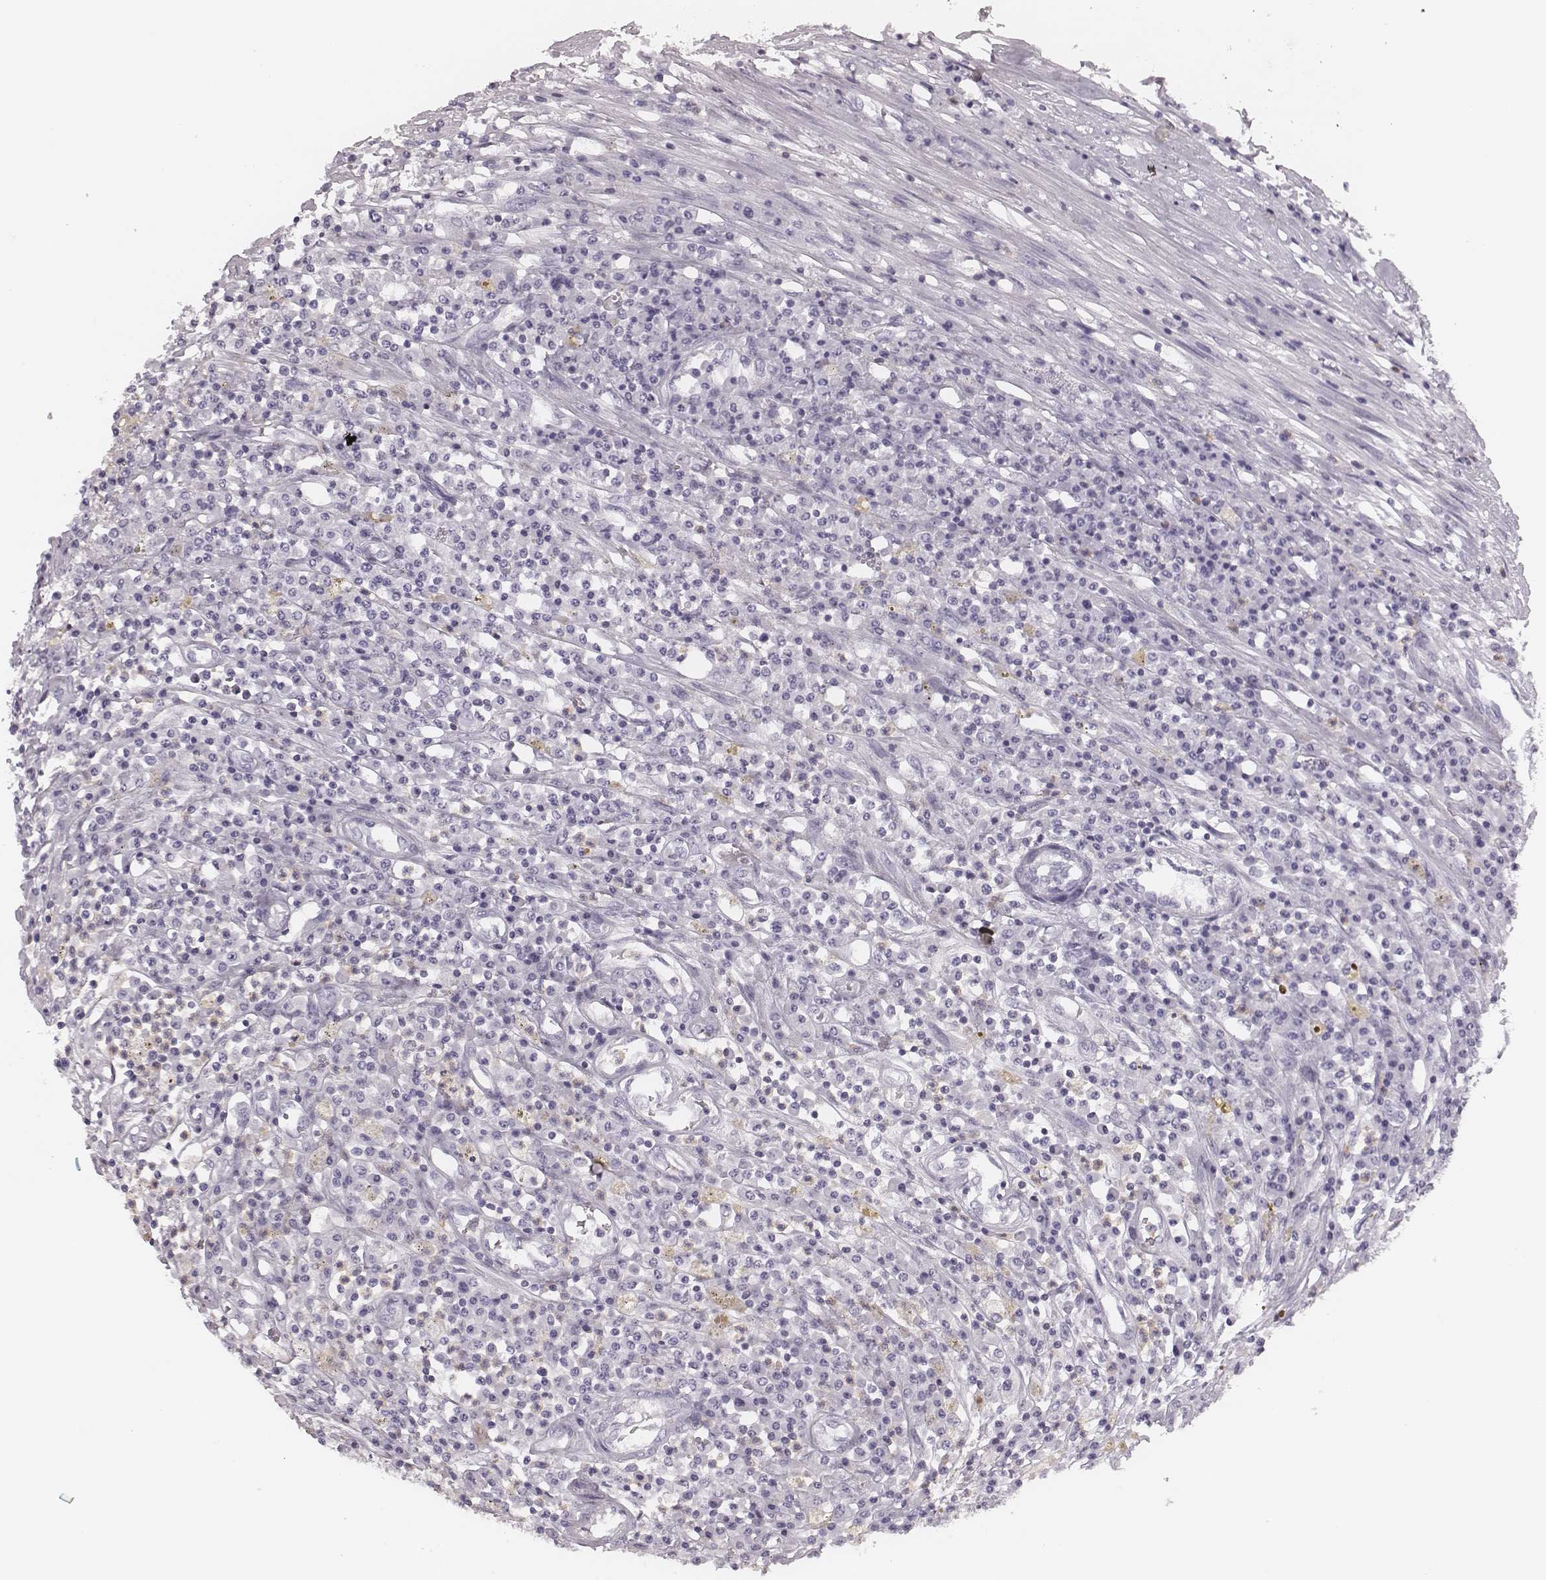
{"staining": {"intensity": "negative", "quantity": "none", "location": "none"}, "tissue": "colorectal cancer", "cell_type": "Tumor cells", "image_type": "cancer", "snomed": [{"axis": "morphology", "description": "Adenocarcinoma, NOS"}, {"axis": "topography", "description": "Rectum"}], "caption": "Colorectal adenocarcinoma was stained to show a protein in brown. There is no significant positivity in tumor cells. (DAB immunohistochemistry with hematoxylin counter stain).", "gene": "ZNF365", "patient": {"sex": "male", "age": 54}}